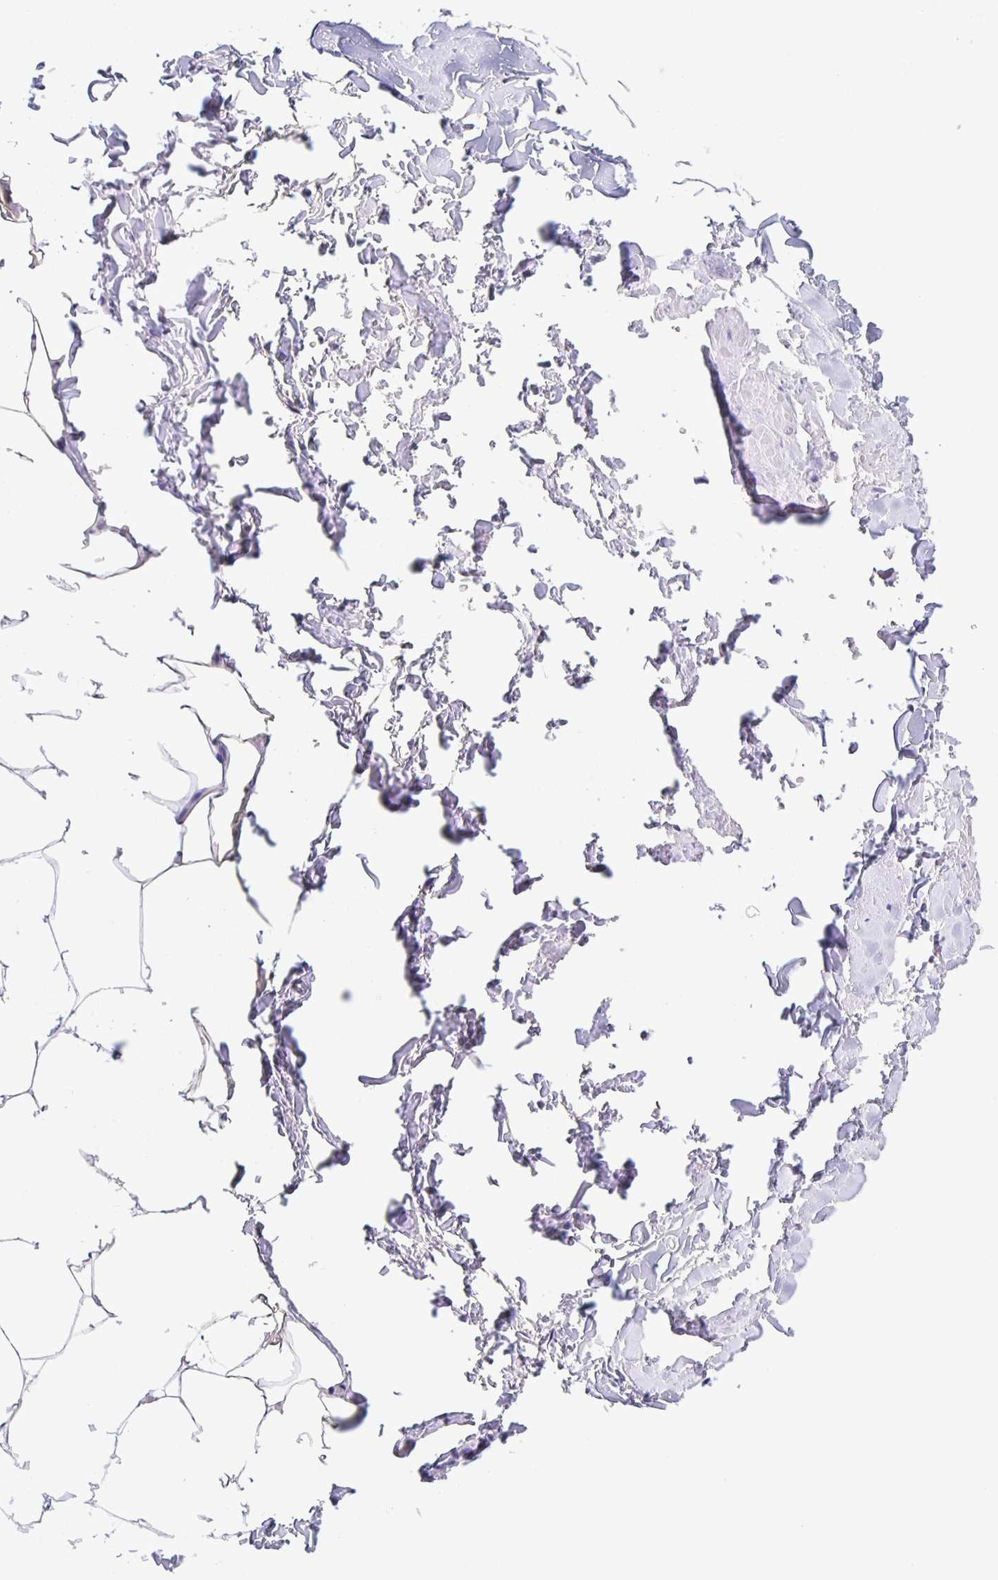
{"staining": {"intensity": "negative", "quantity": "none", "location": "none"}, "tissue": "adipose tissue", "cell_type": "Adipocytes", "image_type": "normal", "snomed": [{"axis": "morphology", "description": "Normal tissue, NOS"}, {"axis": "topography", "description": "Vascular tissue"}, {"axis": "topography", "description": "Peripheral nerve tissue"}], "caption": "DAB immunohistochemical staining of unremarkable adipose tissue demonstrates no significant staining in adipocytes.", "gene": "TGIF2LX", "patient": {"sex": "male", "age": 41}}